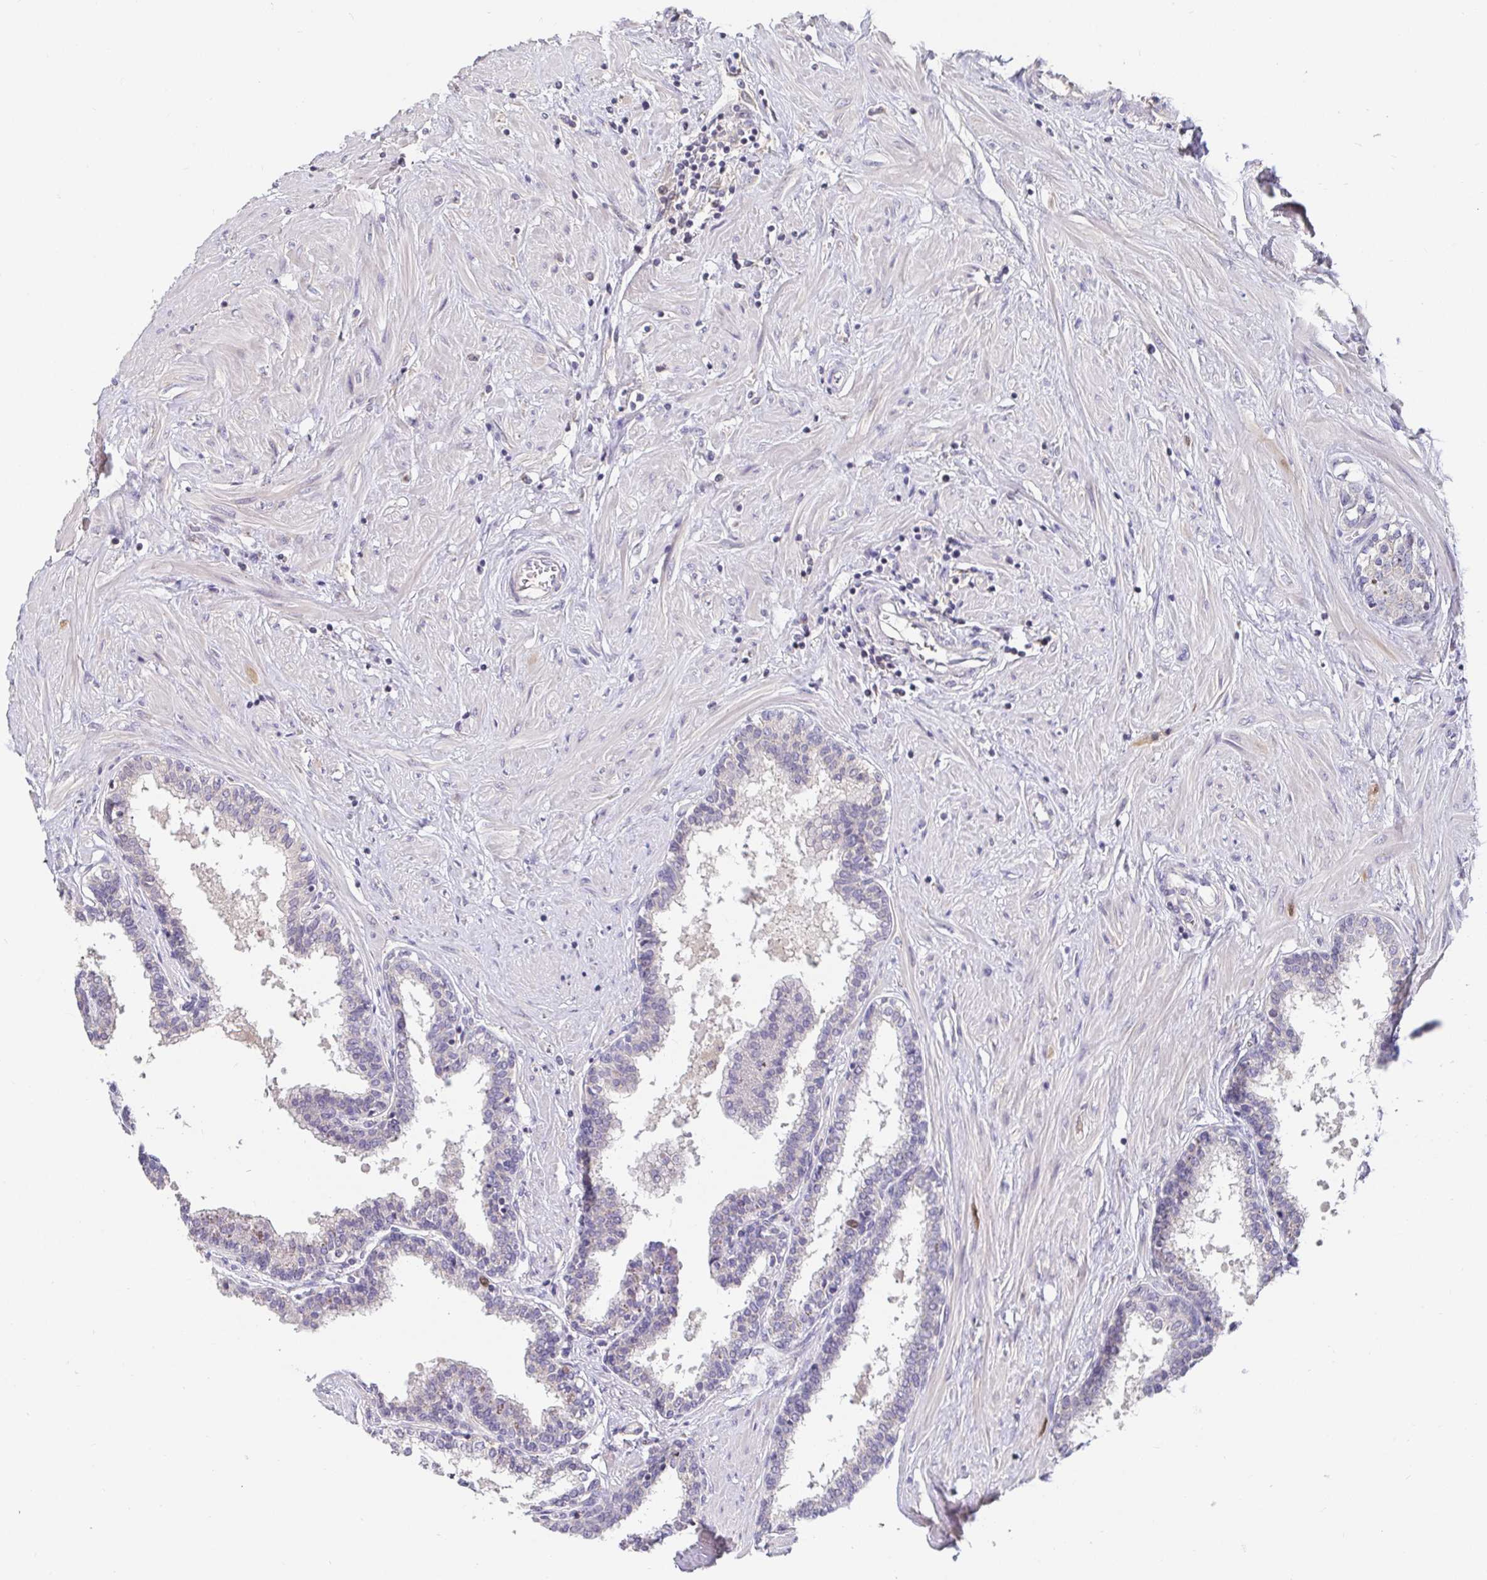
{"staining": {"intensity": "negative", "quantity": "none", "location": "none"}, "tissue": "prostate", "cell_type": "Glandular cells", "image_type": "normal", "snomed": [{"axis": "morphology", "description": "Normal tissue, NOS"}, {"axis": "topography", "description": "Prostate"}], "caption": "IHC image of unremarkable prostate: prostate stained with DAB displays no significant protein positivity in glandular cells. (DAB (3,3'-diaminobenzidine) immunohistochemistry (IHC), high magnification).", "gene": "ANLN", "patient": {"sex": "male", "age": 55}}